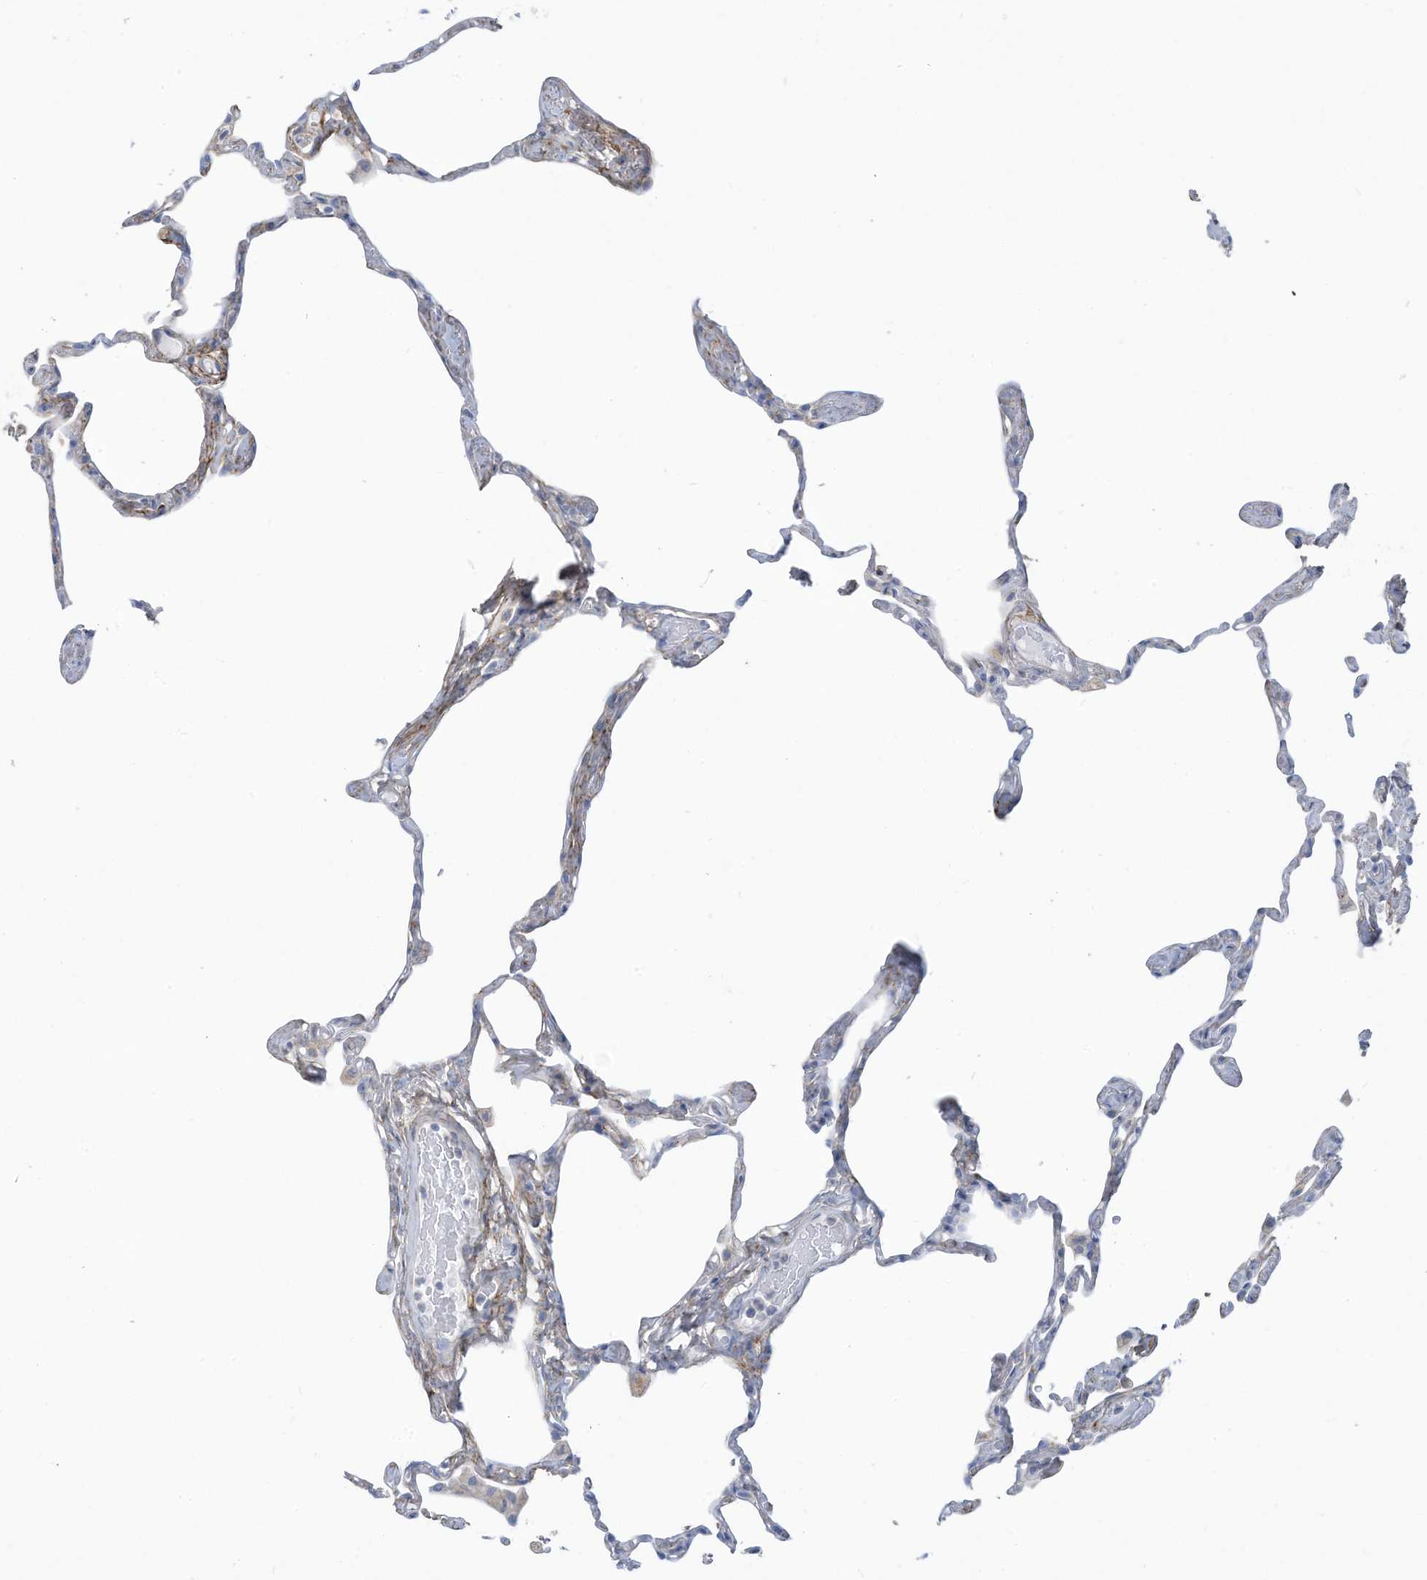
{"staining": {"intensity": "negative", "quantity": "none", "location": "none"}, "tissue": "lung", "cell_type": "Alveolar cells", "image_type": "normal", "snomed": [{"axis": "morphology", "description": "Normal tissue, NOS"}, {"axis": "topography", "description": "Lung"}], "caption": "A photomicrograph of lung stained for a protein exhibits no brown staining in alveolar cells. (Stains: DAB (3,3'-diaminobenzidine) immunohistochemistry with hematoxylin counter stain, Microscopy: brightfield microscopy at high magnification).", "gene": "TRMT2B", "patient": {"sex": "male", "age": 65}}